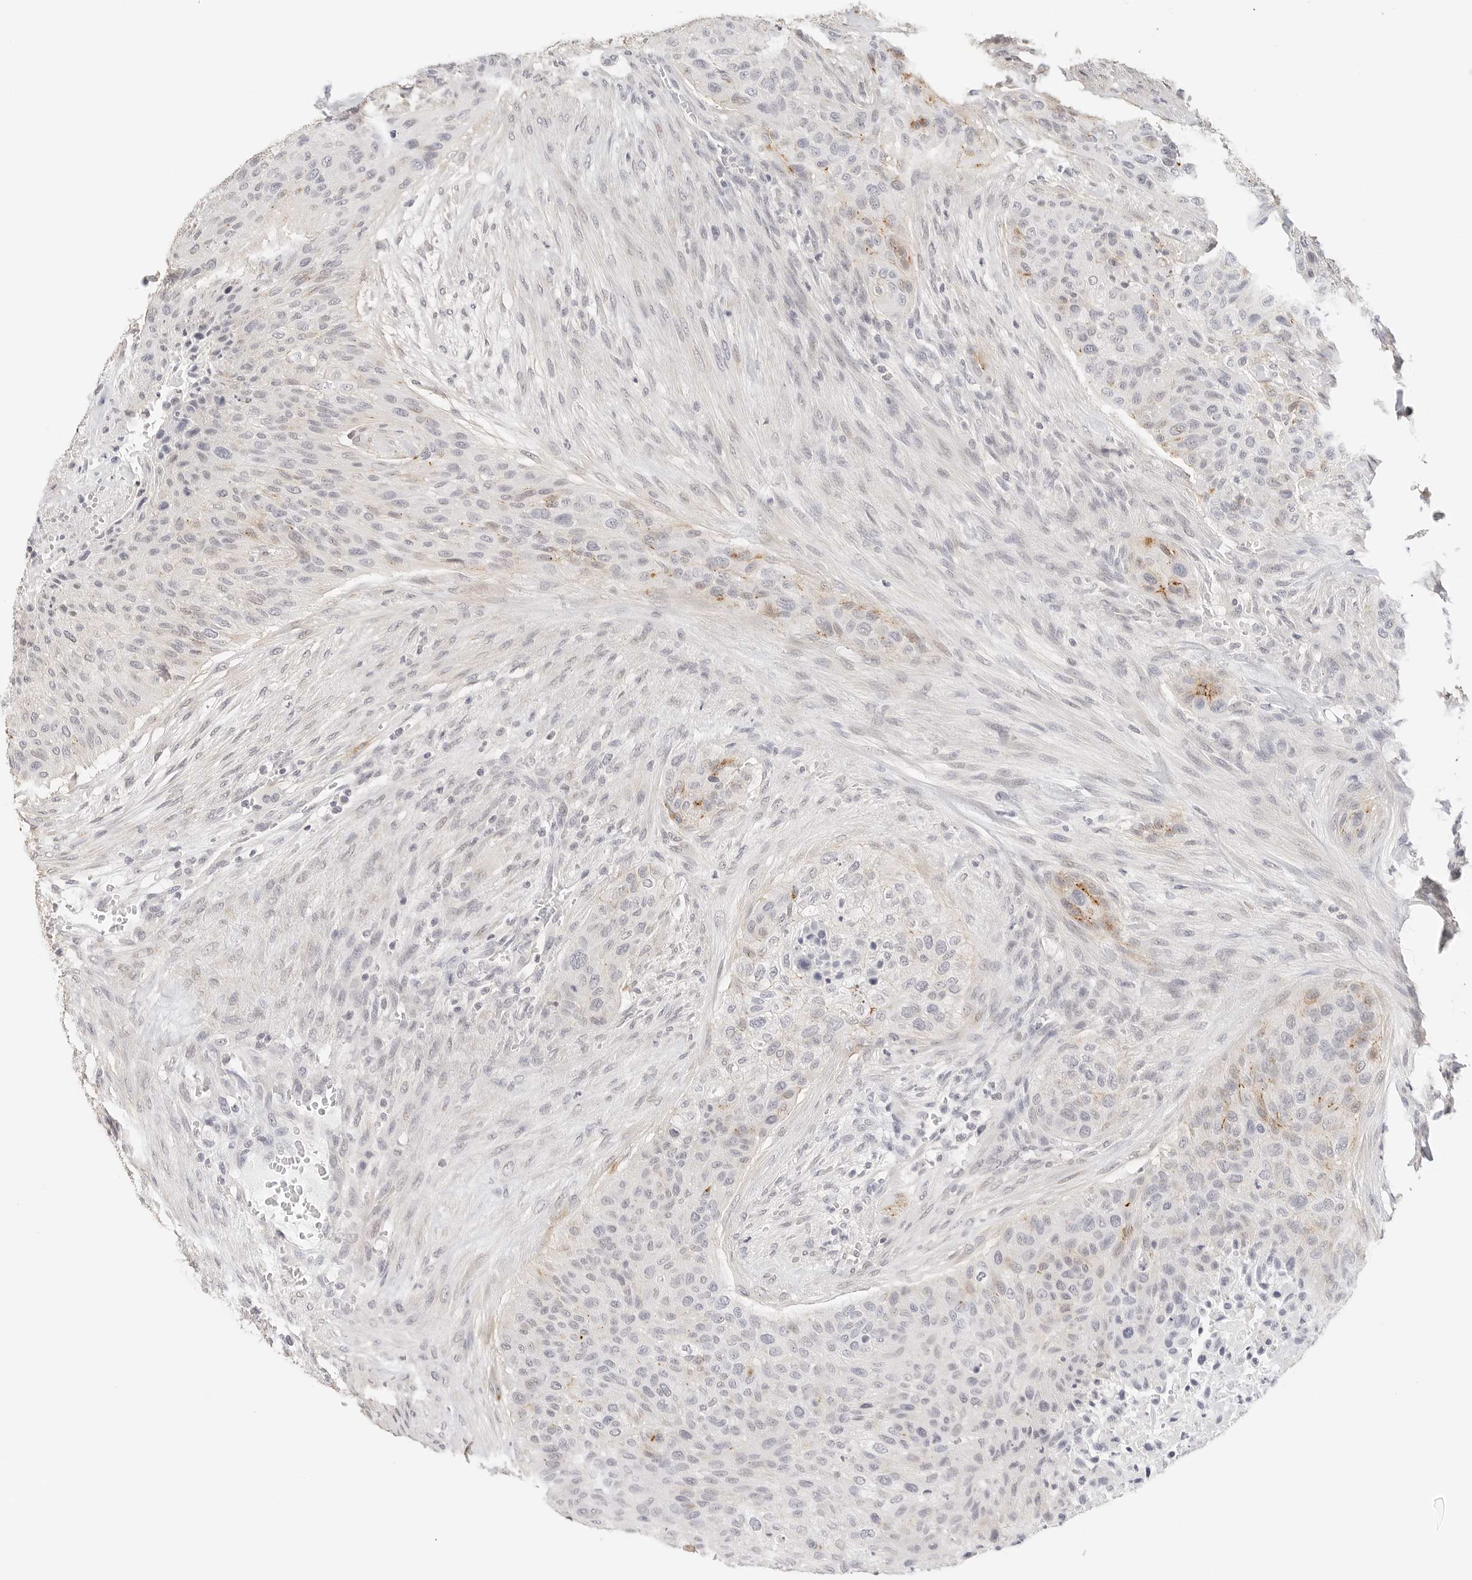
{"staining": {"intensity": "moderate", "quantity": "<25%", "location": "cytoplasmic/membranous"}, "tissue": "urothelial cancer", "cell_type": "Tumor cells", "image_type": "cancer", "snomed": [{"axis": "morphology", "description": "Urothelial carcinoma, High grade"}, {"axis": "topography", "description": "Urinary bladder"}], "caption": "Protein staining of urothelial cancer tissue exhibits moderate cytoplasmic/membranous positivity in about <25% of tumor cells.", "gene": "PCDH19", "patient": {"sex": "male", "age": 35}}